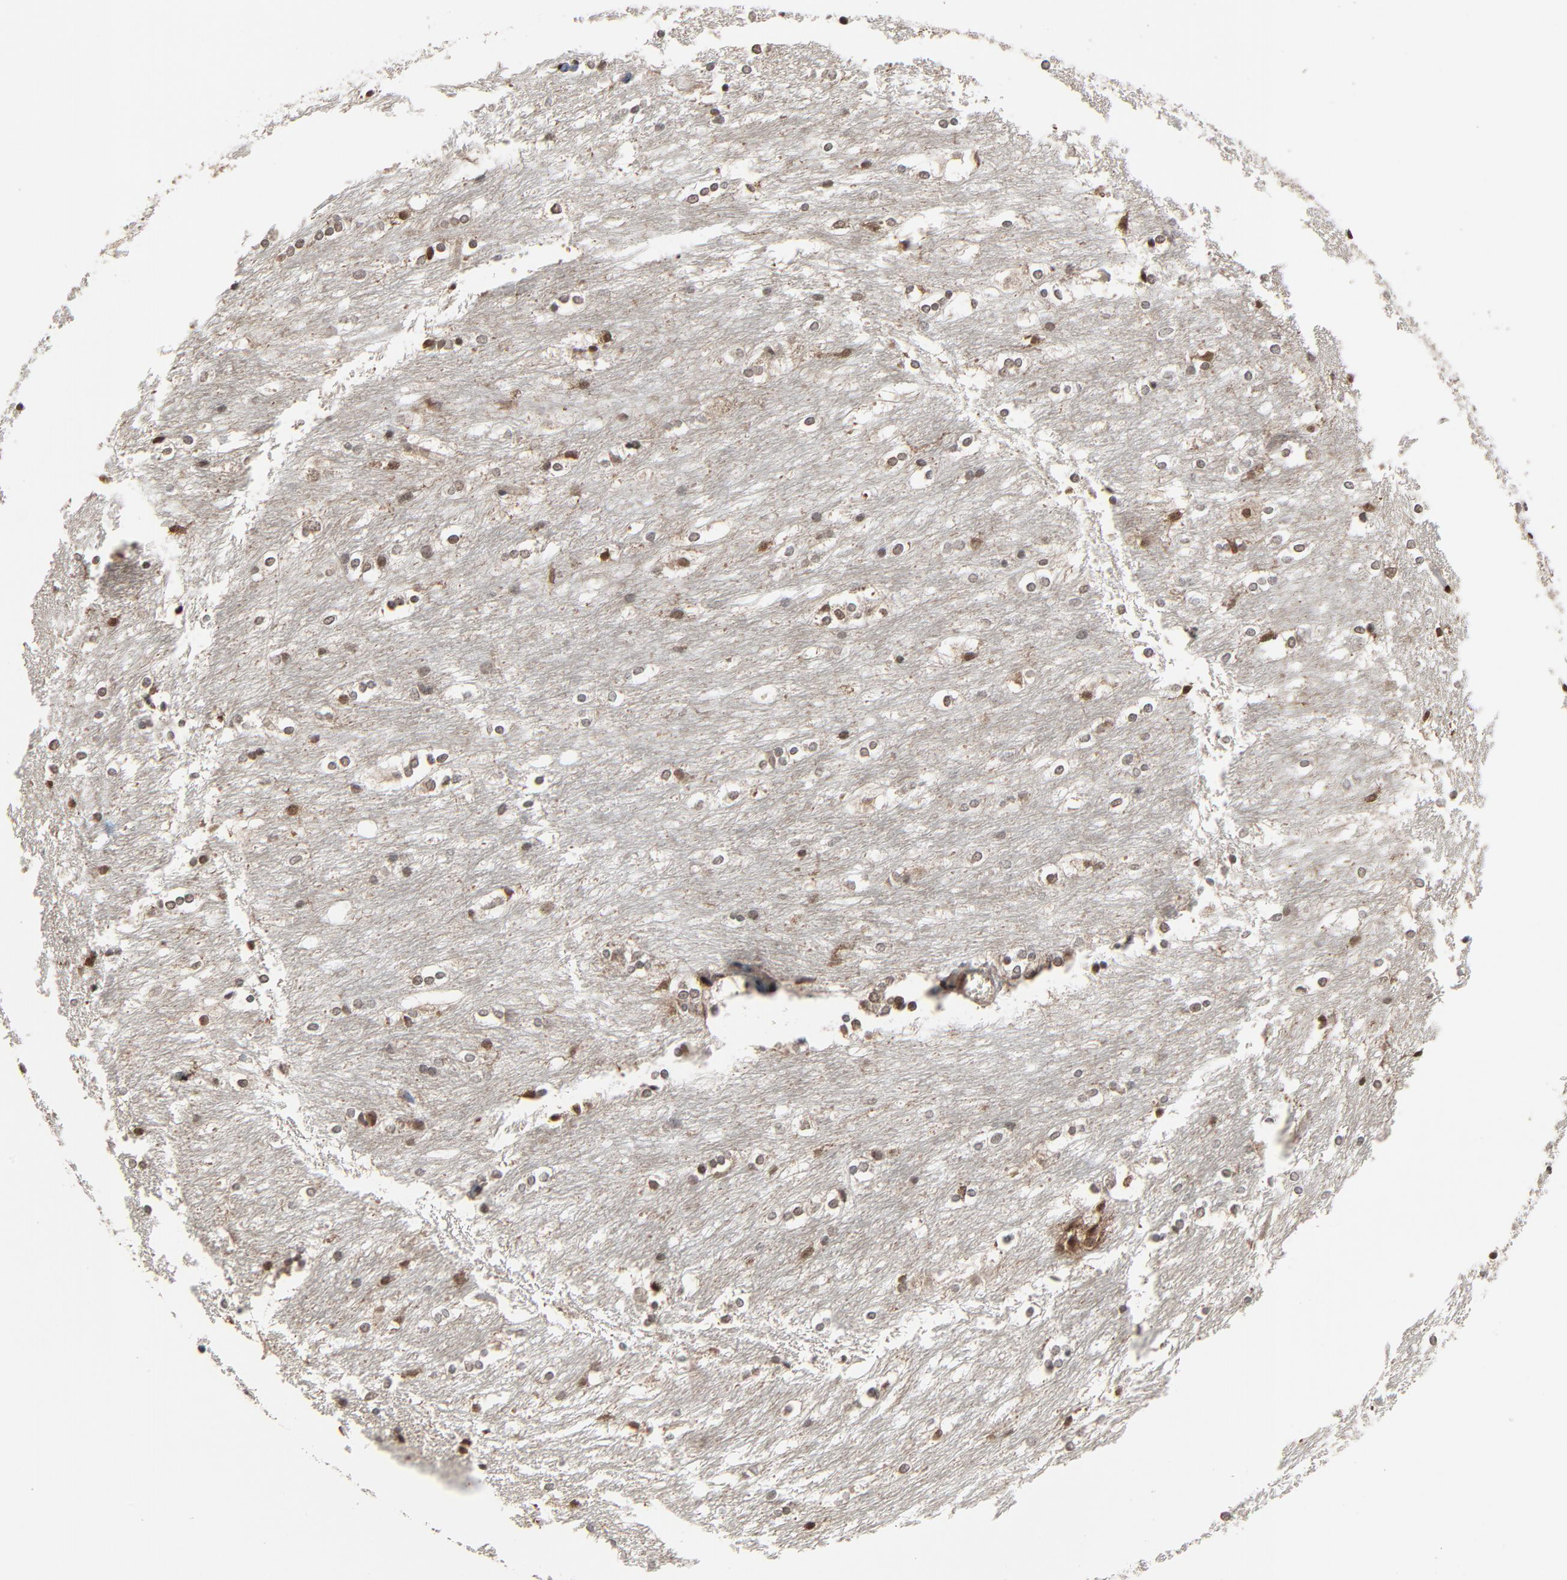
{"staining": {"intensity": "moderate", "quantity": "25%-75%", "location": "nuclear"}, "tissue": "caudate", "cell_type": "Glial cells", "image_type": "normal", "snomed": [{"axis": "morphology", "description": "Normal tissue, NOS"}, {"axis": "topography", "description": "Lateral ventricle wall"}], "caption": "High-power microscopy captured an immunohistochemistry micrograph of unremarkable caudate, revealing moderate nuclear staining in approximately 25%-75% of glial cells.", "gene": "RPS6KA3", "patient": {"sex": "female", "age": 19}}